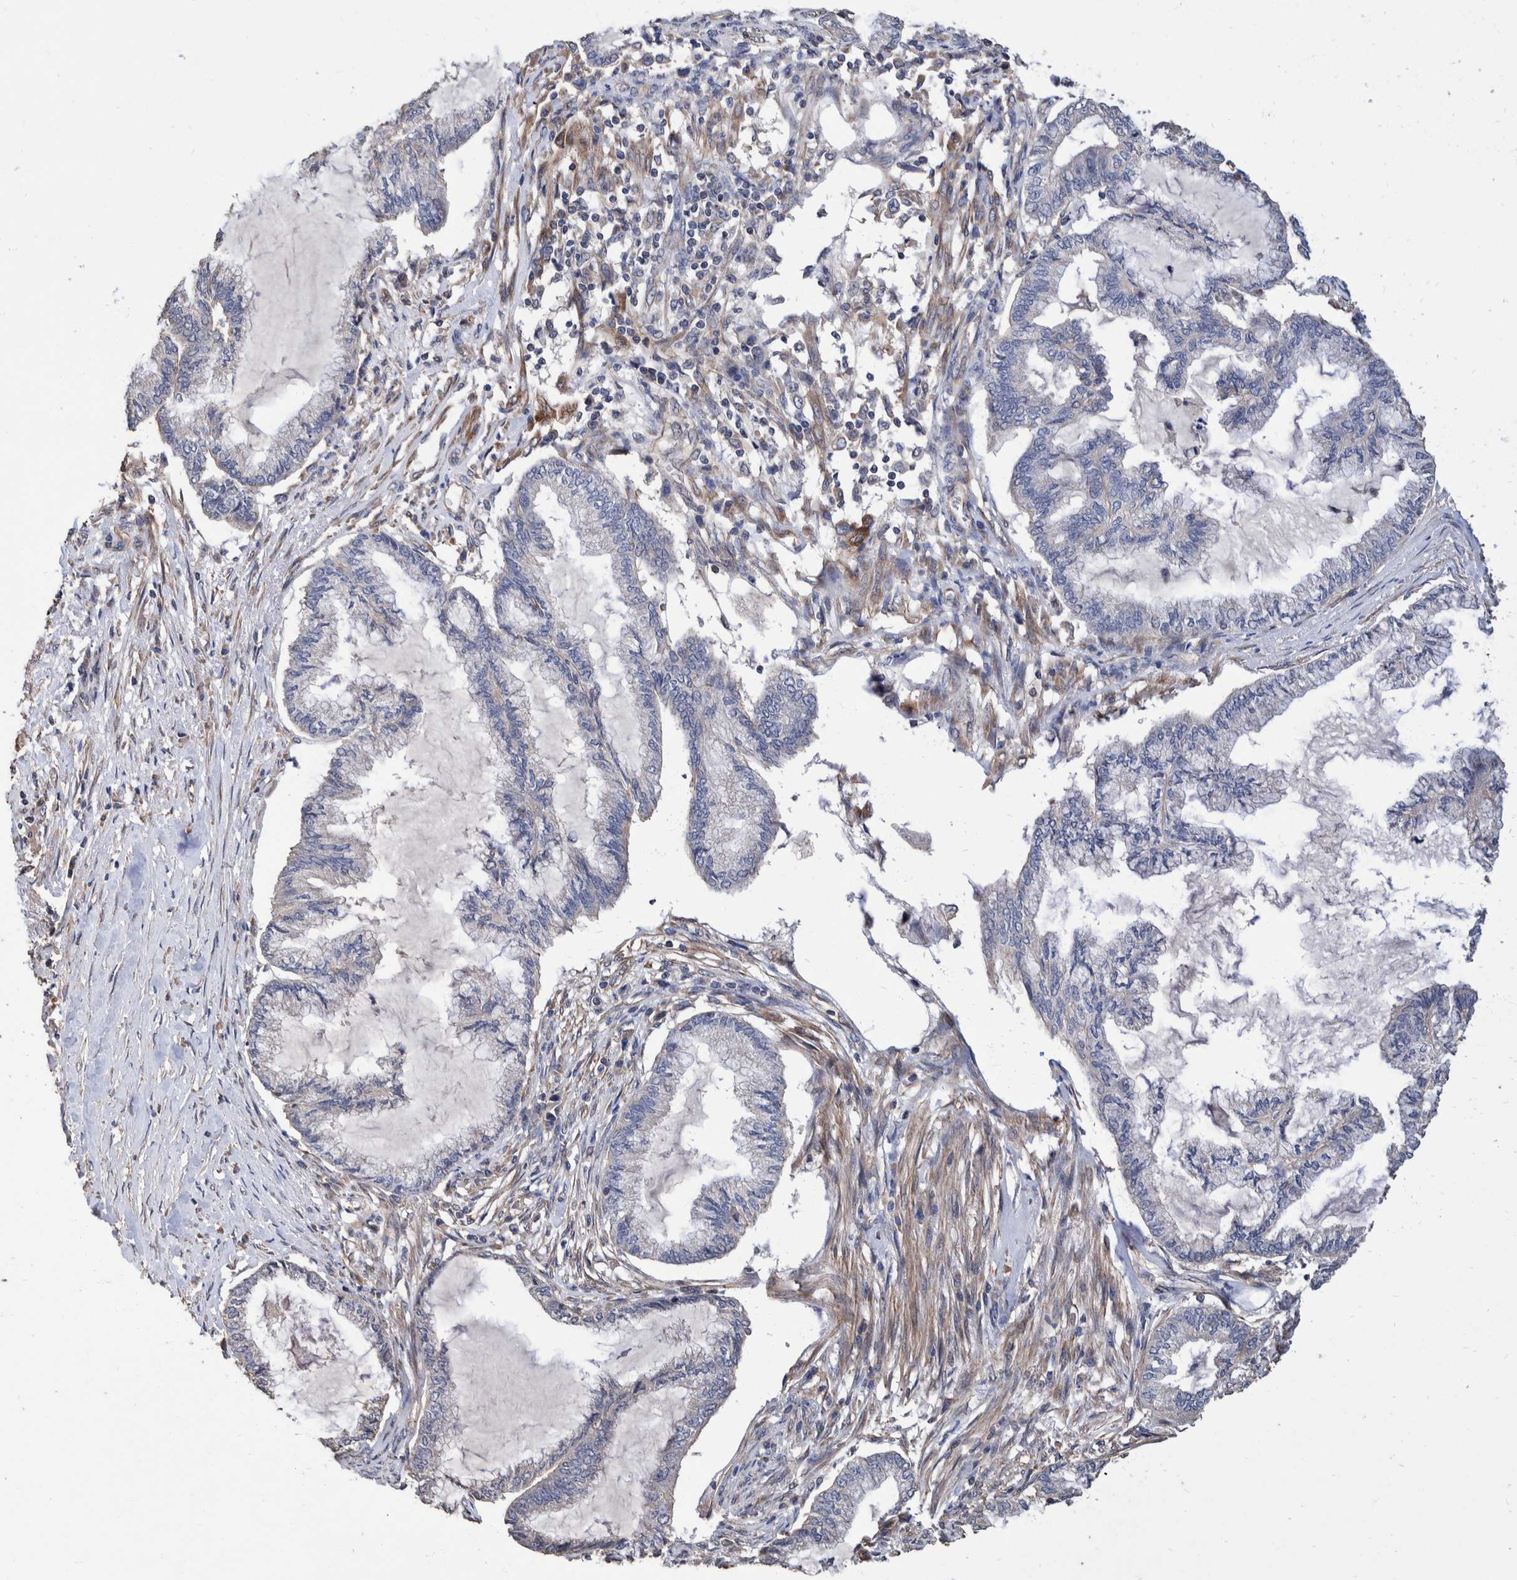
{"staining": {"intensity": "negative", "quantity": "none", "location": "none"}, "tissue": "endometrial cancer", "cell_type": "Tumor cells", "image_type": "cancer", "snomed": [{"axis": "morphology", "description": "Adenocarcinoma, NOS"}, {"axis": "topography", "description": "Endometrium"}], "caption": "IHC of human endometrial adenocarcinoma reveals no expression in tumor cells.", "gene": "SLC45A4", "patient": {"sex": "female", "age": 86}}